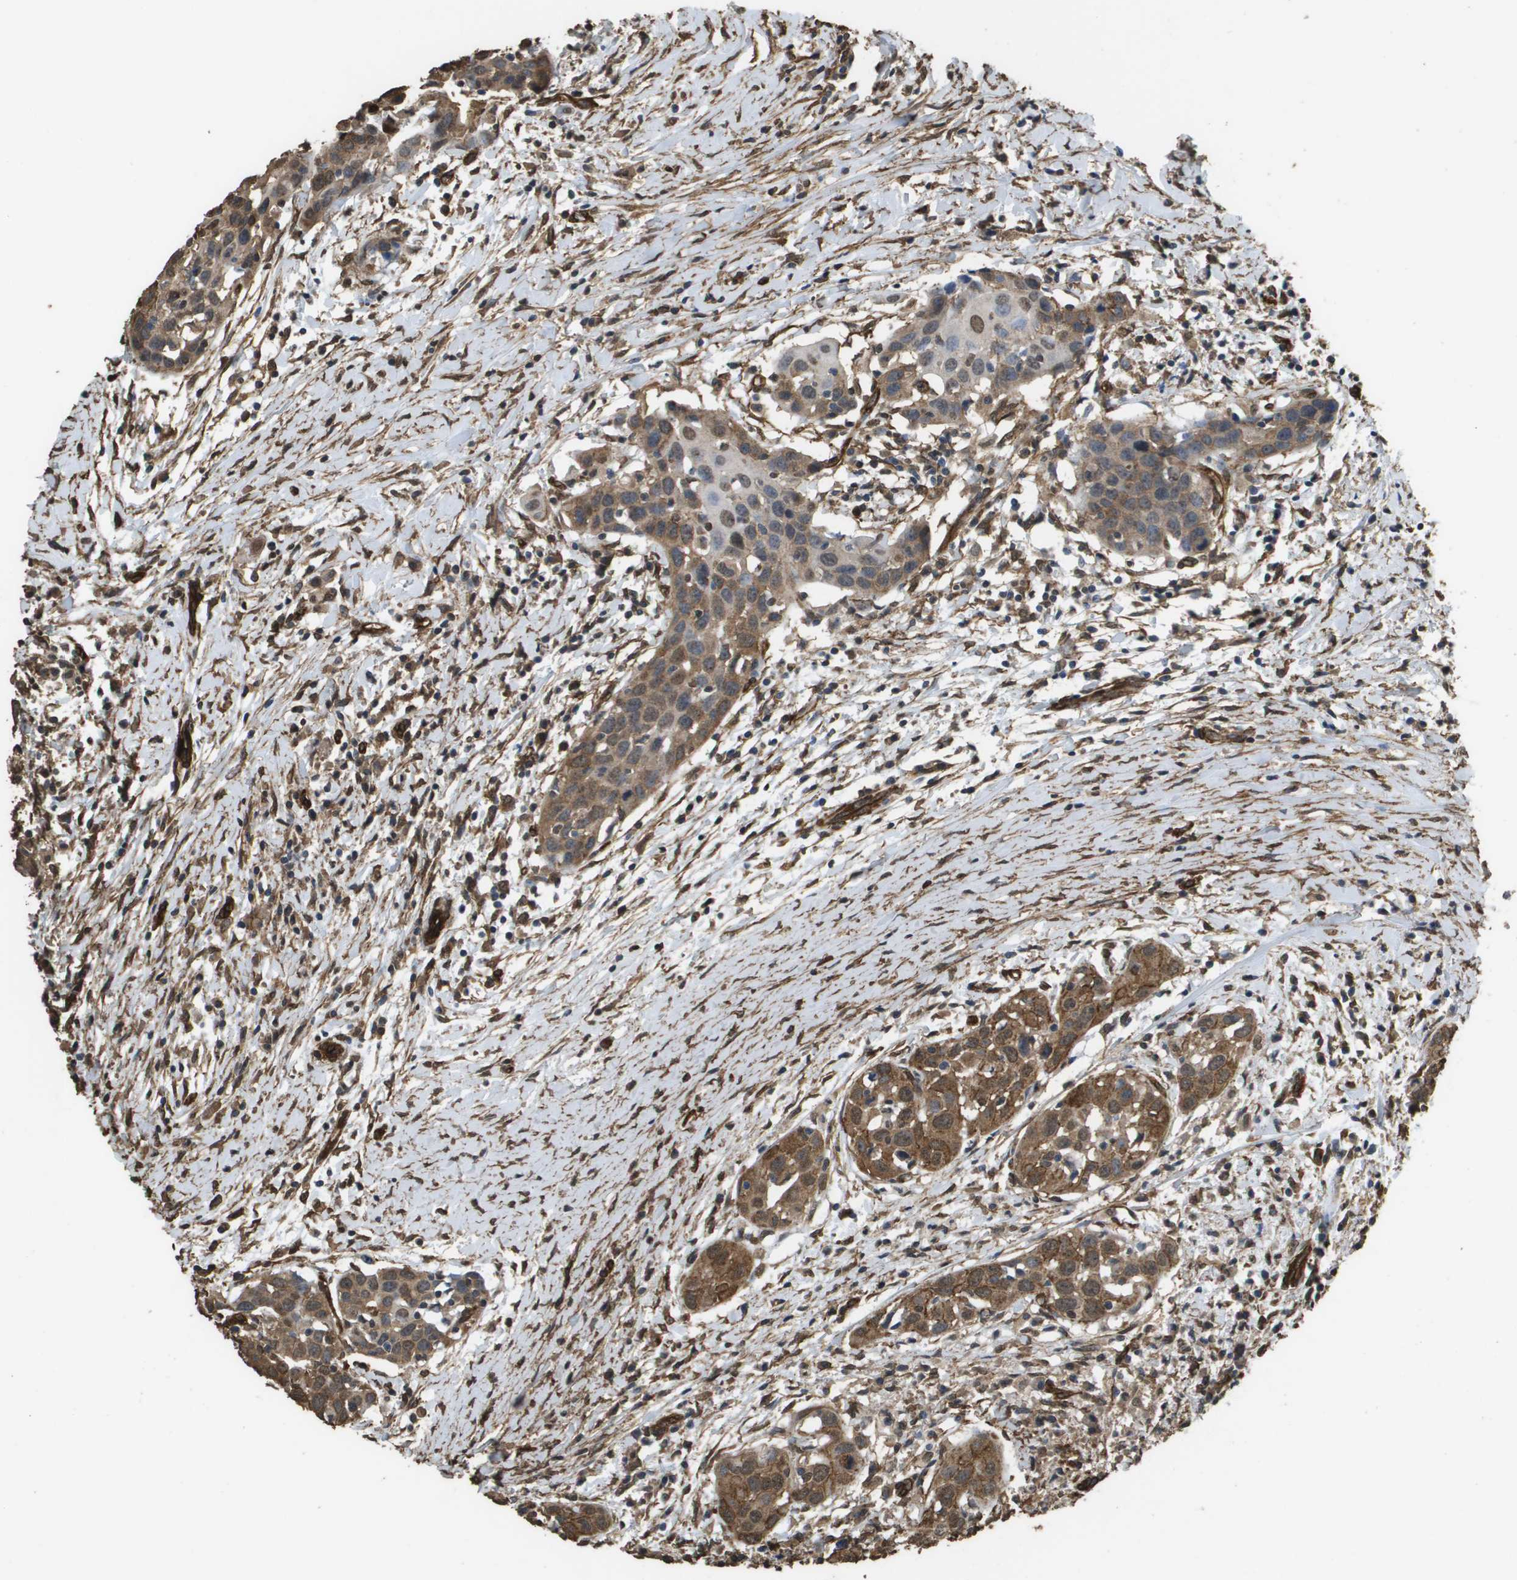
{"staining": {"intensity": "moderate", "quantity": ">75%", "location": "cytoplasmic/membranous,nuclear"}, "tissue": "head and neck cancer", "cell_type": "Tumor cells", "image_type": "cancer", "snomed": [{"axis": "morphology", "description": "Squamous cell carcinoma, NOS"}, {"axis": "topography", "description": "Oral tissue"}, {"axis": "topography", "description": "Head-Neck"}], "caption": "The photomicrograph shows a brown stain indicating the presence of a protein in the cytoplasmic/membranous and nuclear of tumor cells in head and neck cancer.", "gene": "AAMP", "patient": {"sex": "female", "age": 50}}